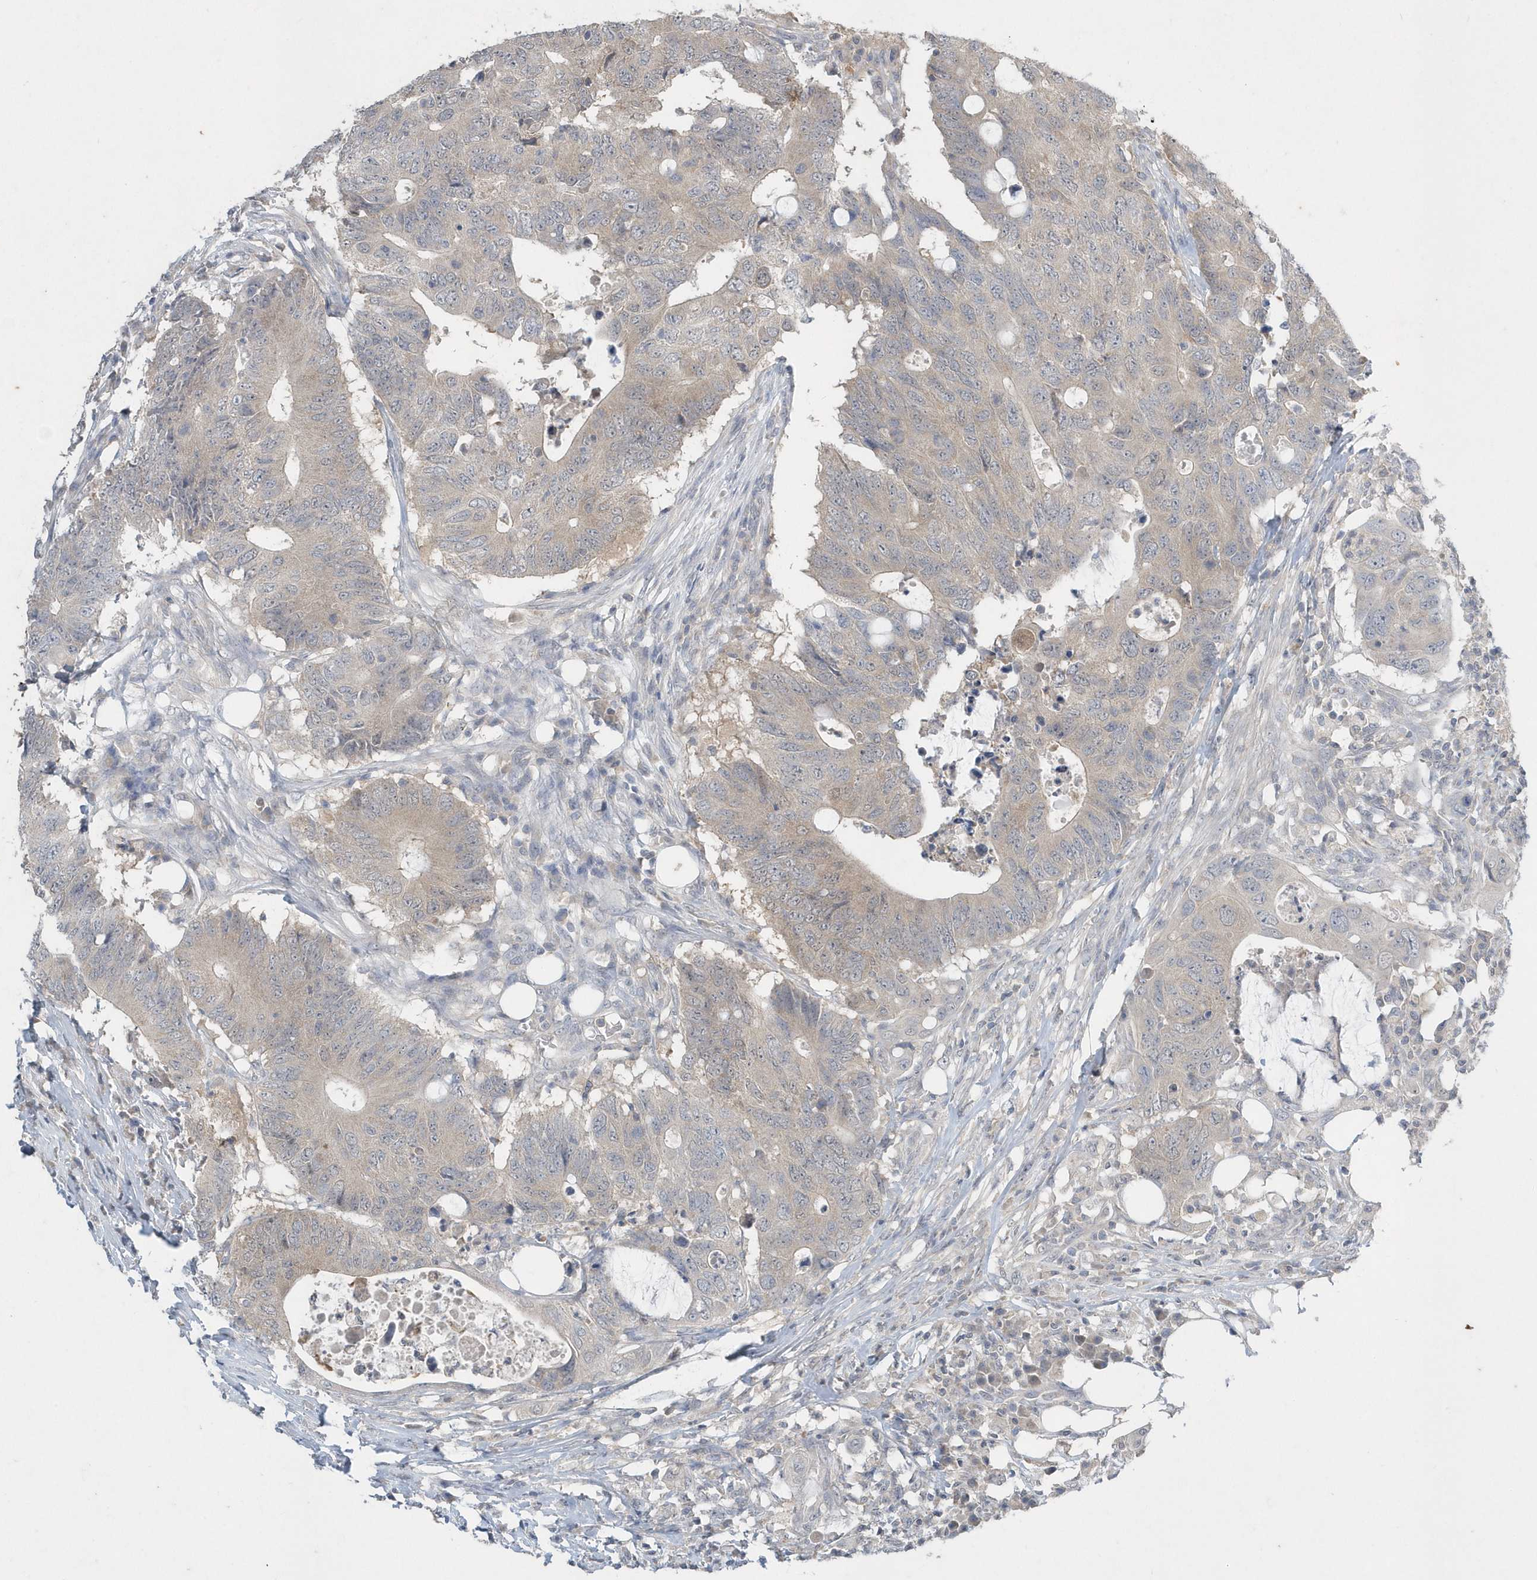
{"staining": {"intensity": "moderate", "quantity": "25%-75%", "location": "cytoplasmic/membranous"}, "tissue": "colorectal cancer", "cell_type": "Tumor cells", "image_type": "cancer", "snomed": [{"axis": "morphology", "description": "Adenocarcinoma, NOS"}, {"axis": "topography", "description": "Colon"}], "caption": "A micrograph showing moderate cytoplasmic/membranous expression in about 25%-75% of tumor cells in colorectal cancer, as visualized by brown immunohistochemical staining.", "gene": "AKR7A2", "patient": {"sex": "male", "age": 71}}